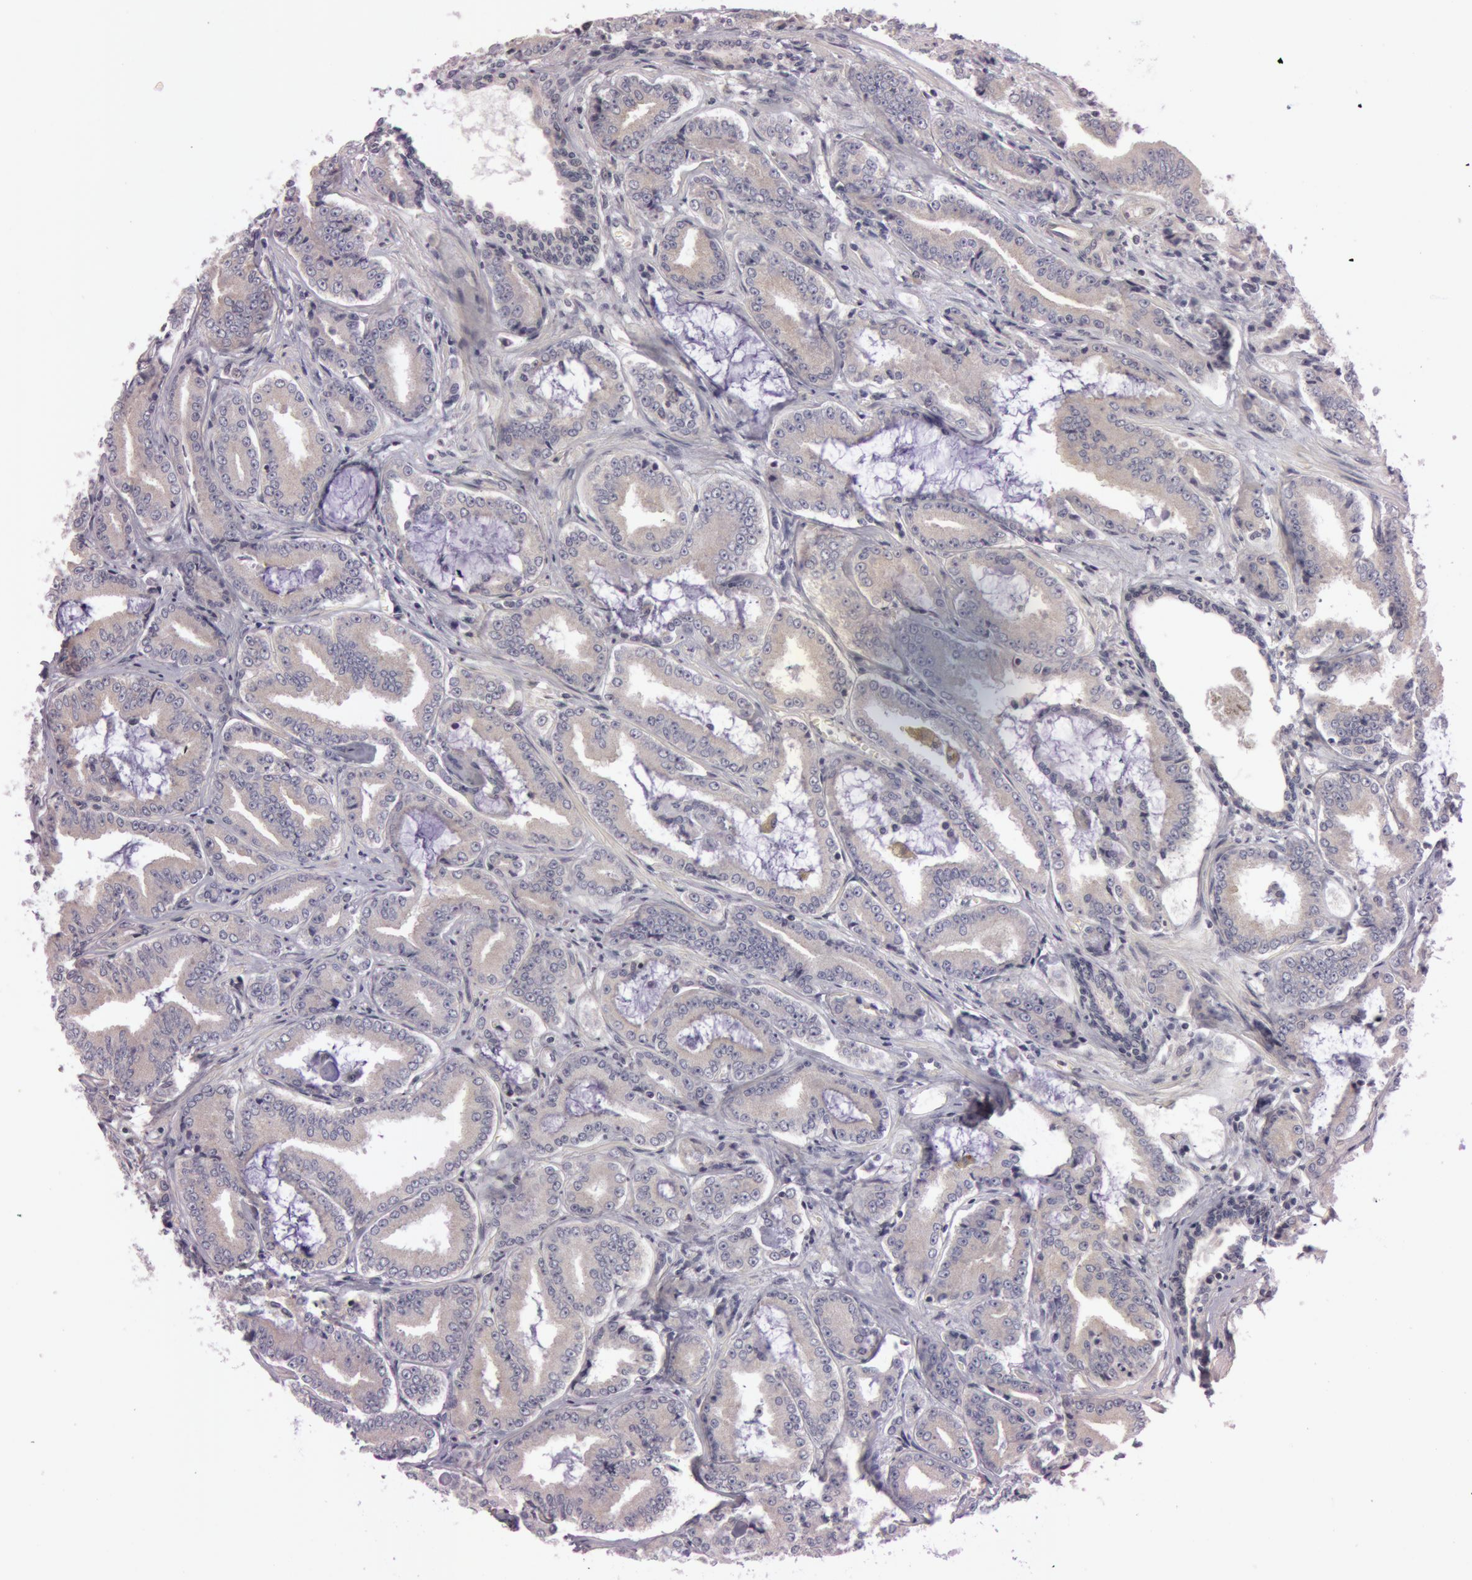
{"staining": {"intensity": "weak", "quantity": "25%-75%", "location": "cytoplasmic/membranous"}, "tissue": "prostate cancer", "cell_type": "Tumor cells", "image_type": "cancer", "snomed": [{"axis": "morphology", "description": "Adenocarcinoma, Low grade"}, {"axis": "topography", "description": "Prostate"}], "caption": "Prostate cancer stained with immunohistochemistry shows weak cytoplasmic/membranous staining in approximately 25%-75% of tumor cells. The protein of interest is stained brown, and the nuclei are stained in blue (DAB (3,3'-diaminobenzidine) IHC with brightfield microscopy, high magnification).", "gene": "RALGAPA1", "patient": {"sex": "male", "age": 65}}